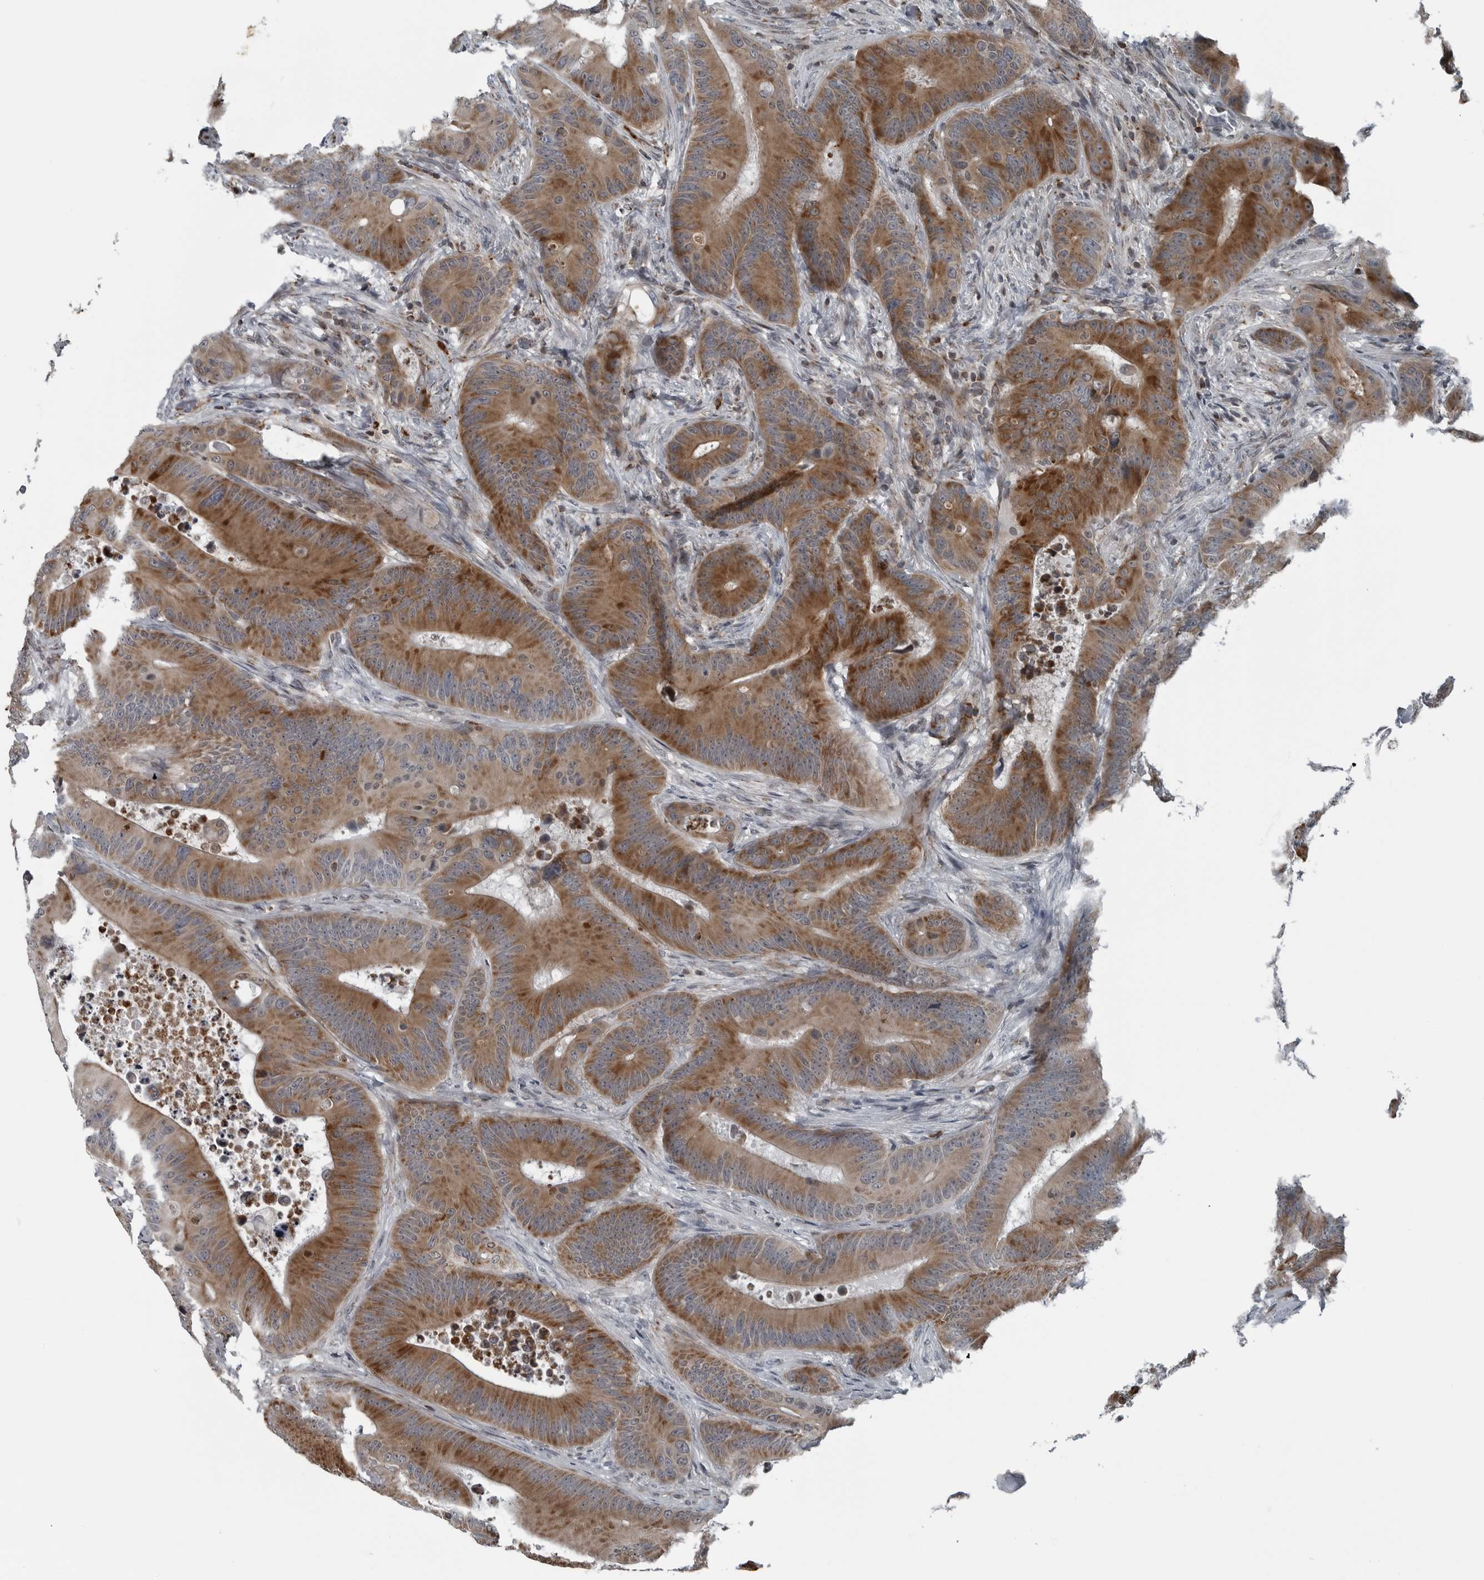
{"staining": {"intensity": "moderate", "quantity": ">75%", "location": "cytoplasmic/membranous"}, "tissue": "colorectal cancer", "cell_type": "Tumor cells", "image_type": "cancer", "snomed": [{"axis": "morphology", "description": "Adenocarcinoma, NOS"}, {"axis": "topography", "description": "Colon"}], "caption": "Tumor cells exhibit moderate cytoplasmic/membranous expression in about >75% of cells in colorectal cancer. (DAB IHC with brightfield microscopy, high magnification).", "gene": "GAK", "patient": {"sex": "male", "age": 83}}